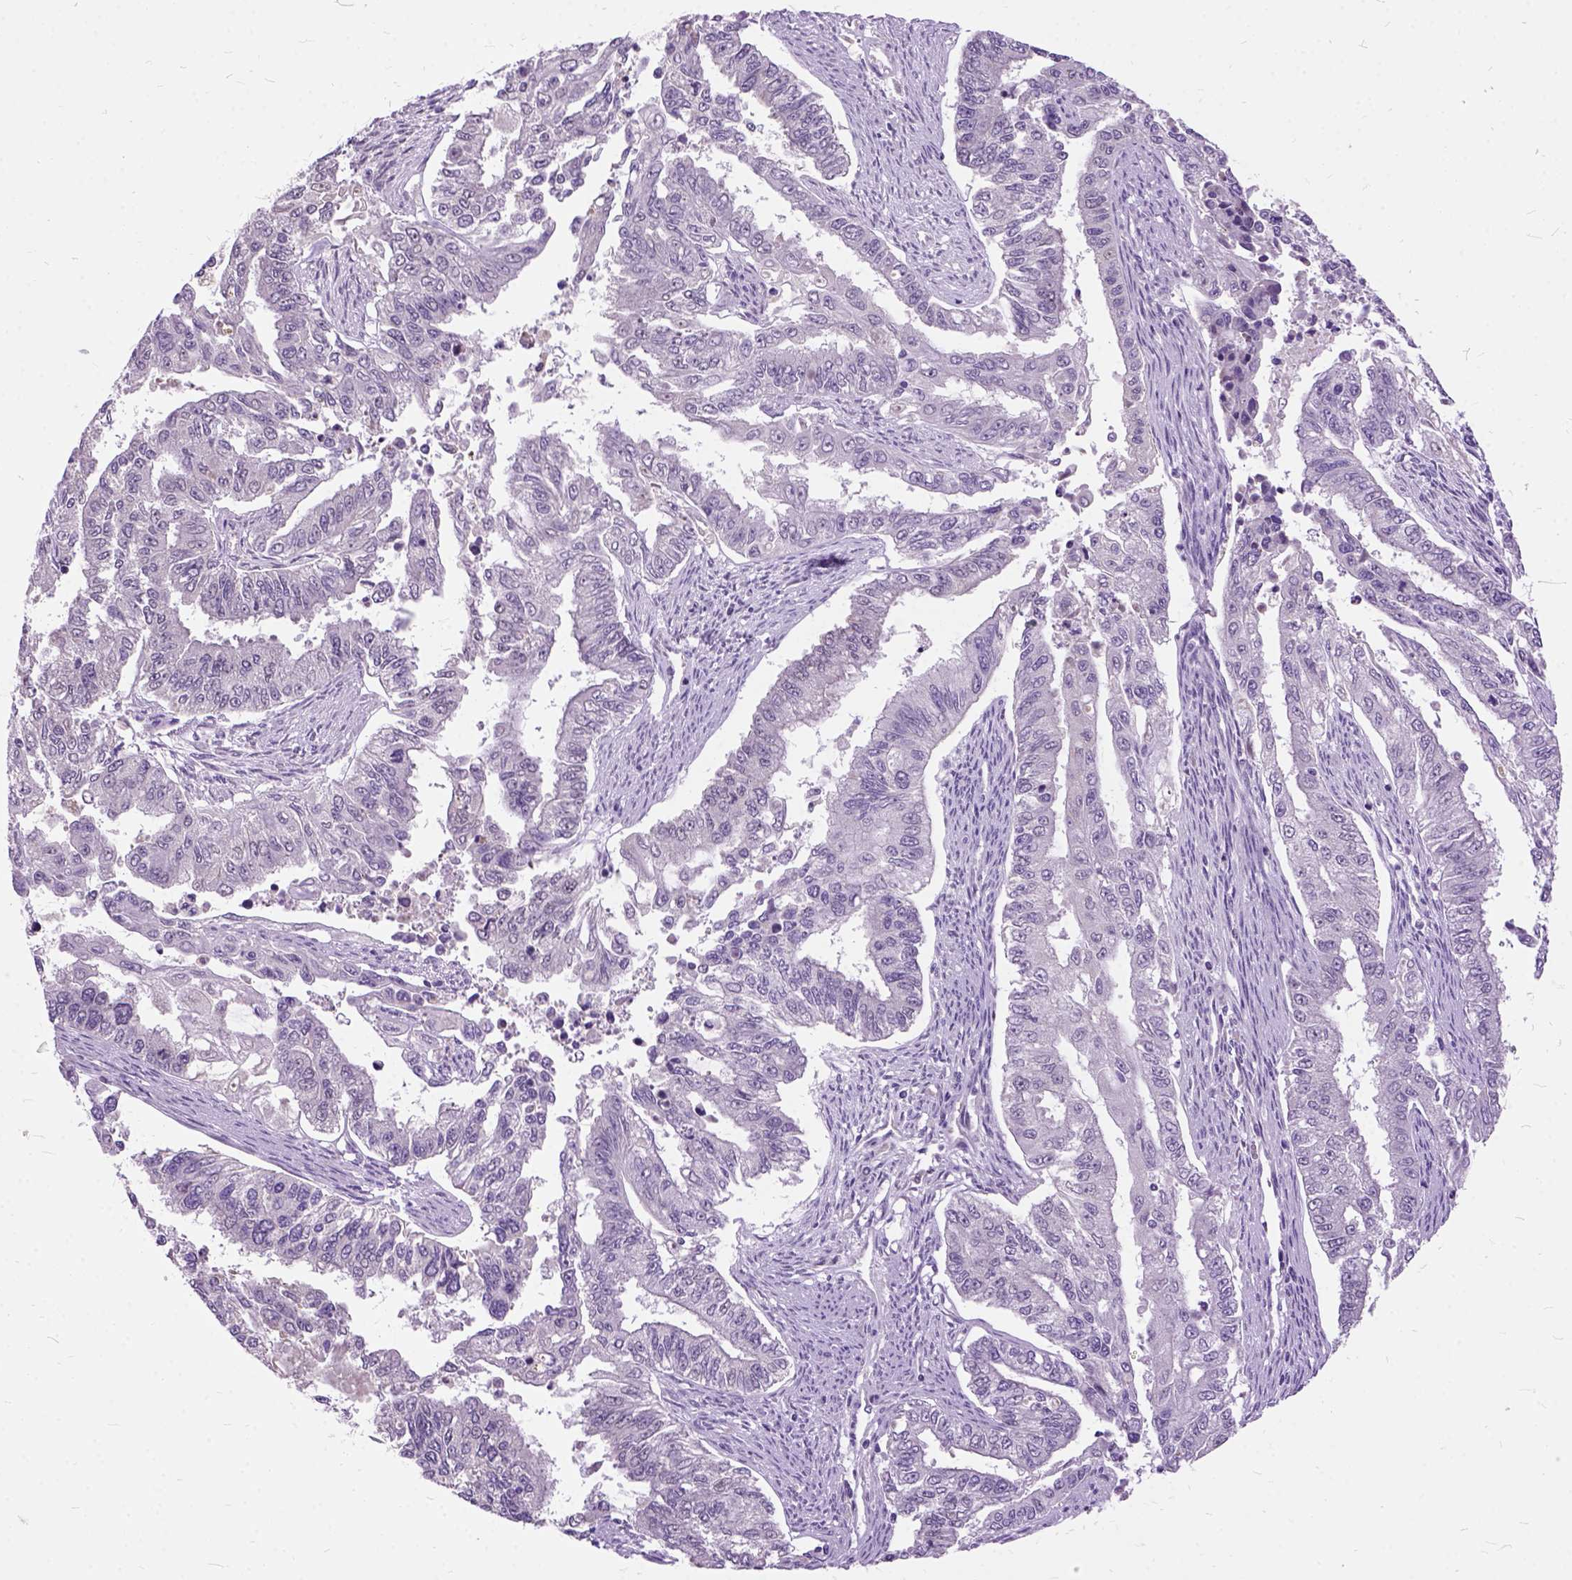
{"staining": {"intensity": "negative", "quantity": "none", "location": "none"}, "tissue": "endometrial cancer", "cell_type": "Tumor cells", "image_type": "cancer", "snomed": [{"axis": "morphology", "description": "Adenocarcinoma, NOS"}, {"axis": "topography", "description": "Uterus"}], "caption": "Endometrial adenocarcinoma stained for a protein using immunohistochemistry displays no staining tumor cells.", "gene": "ORC5", "patient": {"sex": "female", "age": 59}}